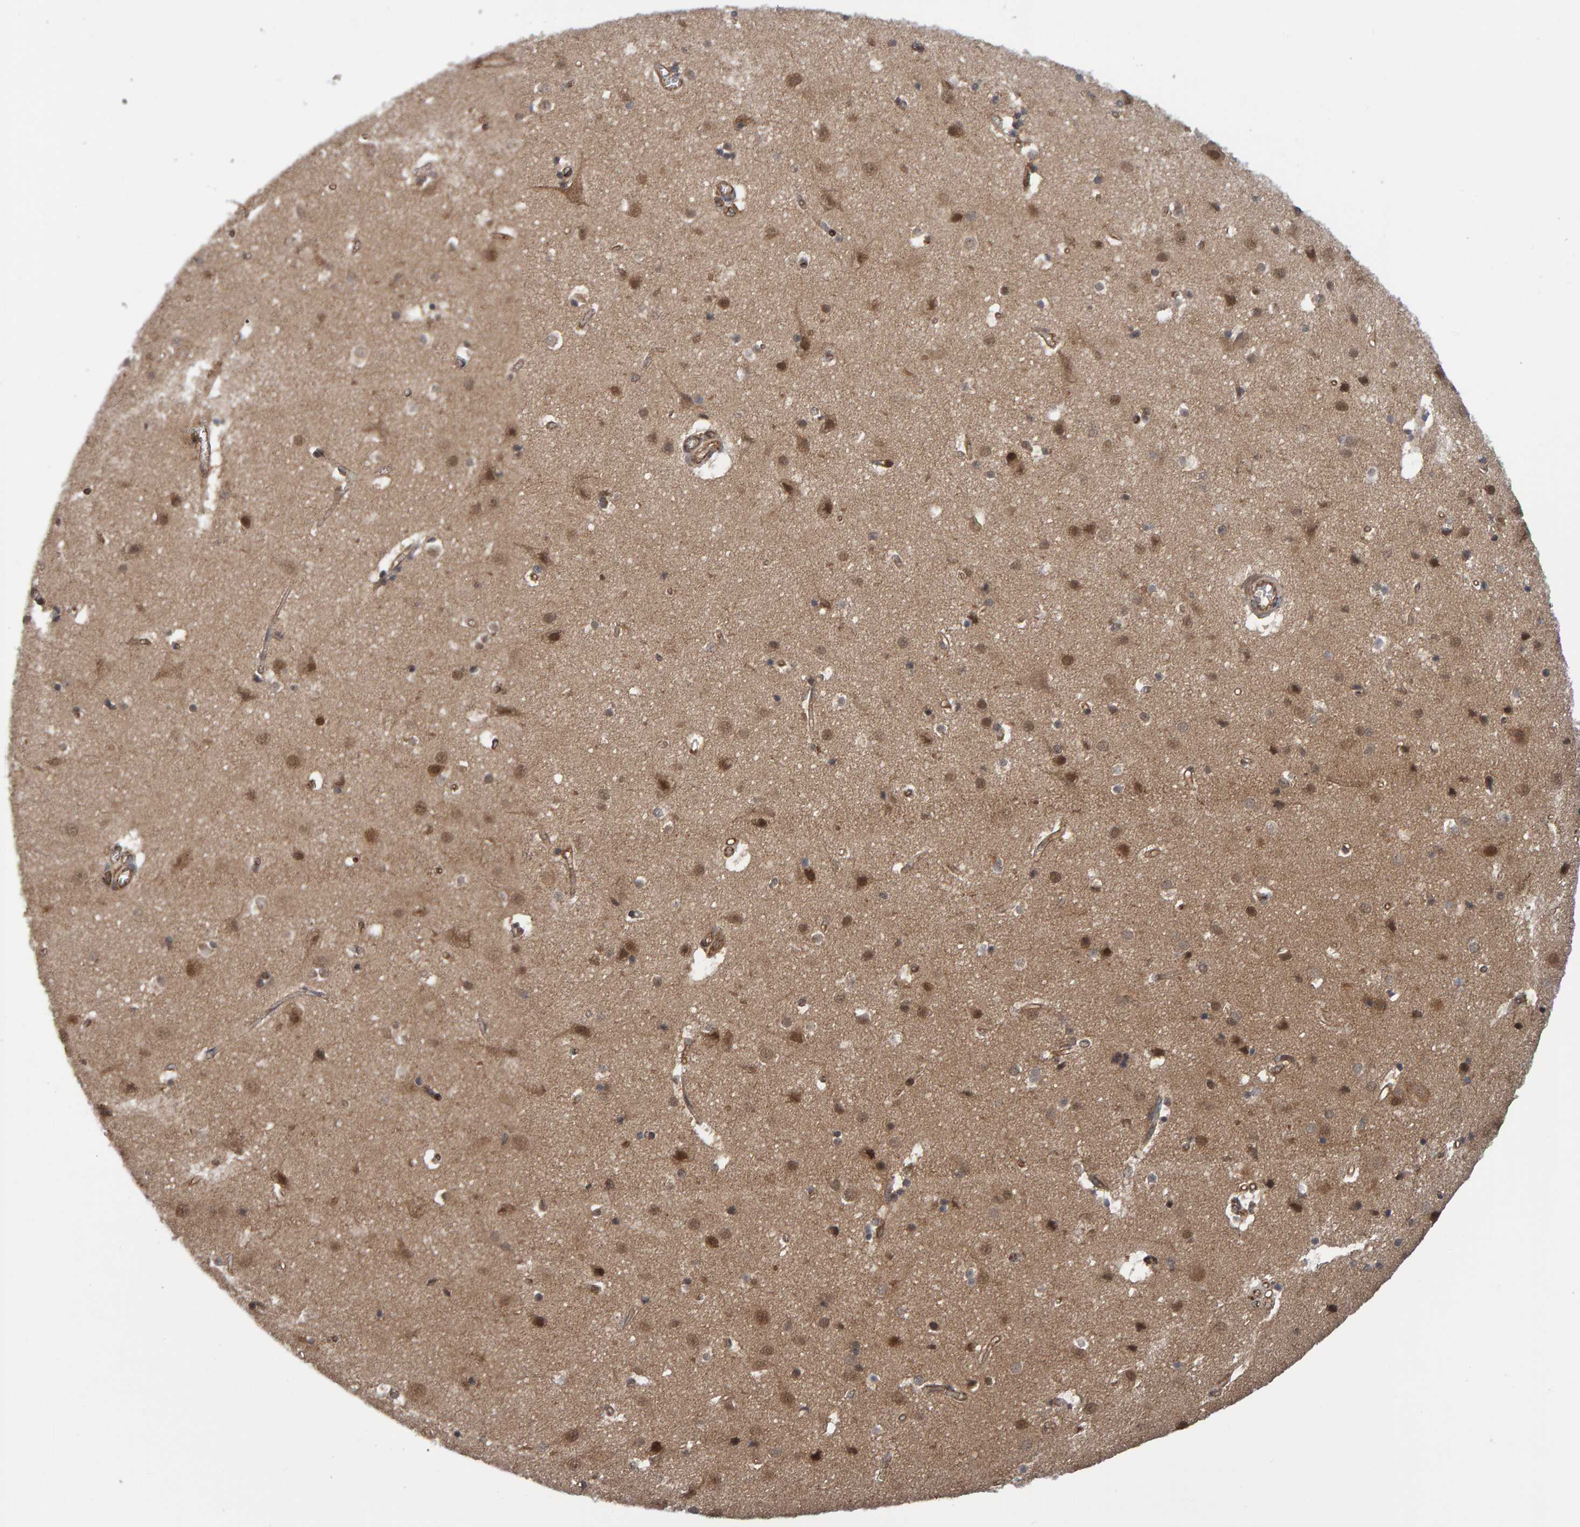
{"staining": {"intensity": "moderate", "quantity": ">75%", "location": "cytoplasmic/membranous"}, "tissue": "cerebral cortex", "cell_type": "Endothelial cells", "image_type": "normal", "snomed": [{"axis": "morphology", "description": "Normal tissue, NOS"}, {"axis": "topography", "description": "Cerebral cortex"}], "caption": "A photomicrograph of human cerebral cortex stained for a protein displays moderate cytoplasmic/membranous brown staining in endothelial cells.", "gene": "SCRN2", "patient": {"sex": "male", "age": 54}}